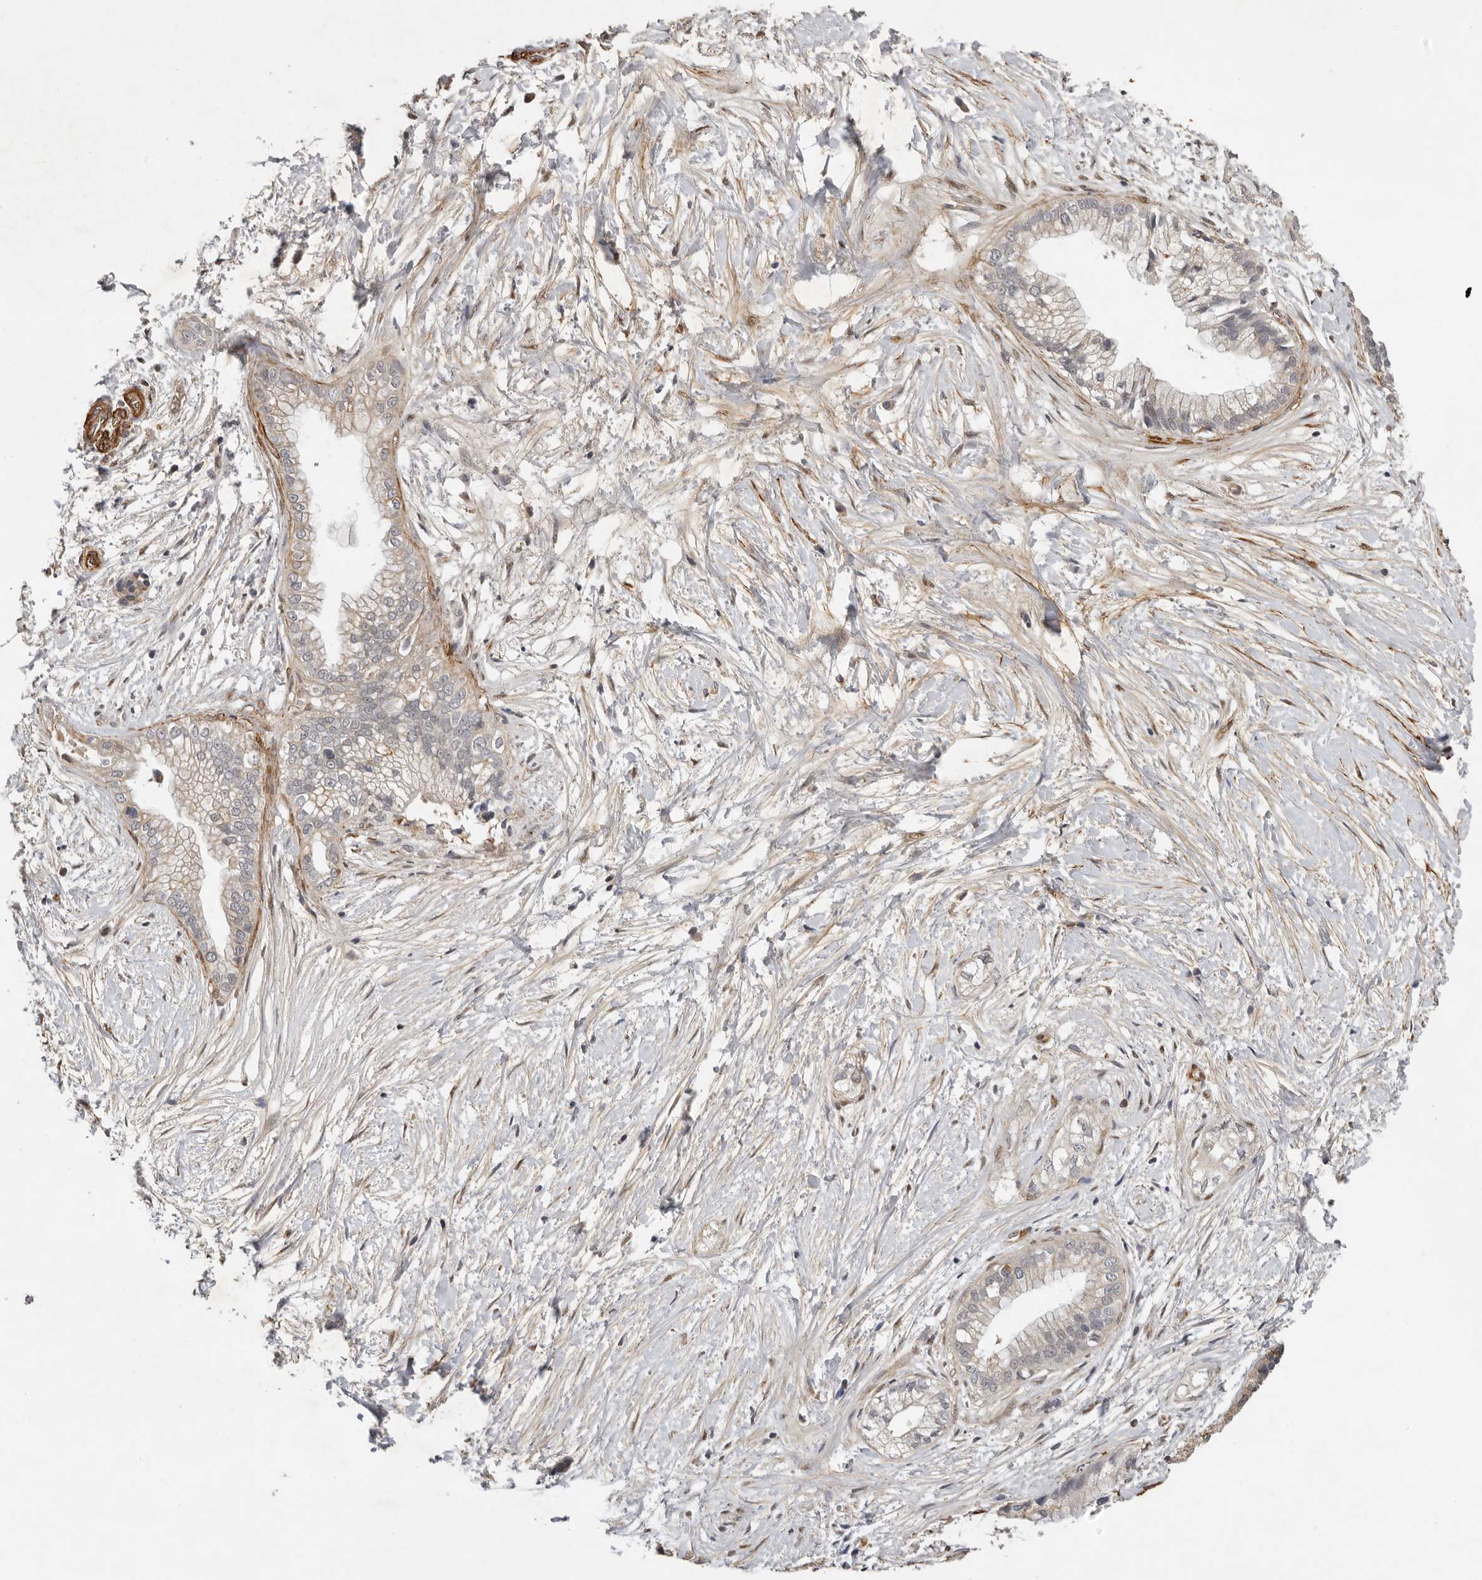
{"staining": {"intensity": "moderate", "quantity": "25%-75%", "location": "cytoplasmic/membranous"}, "tissue": "pancreatic cancer", "cell_type": "Tumor cells", "image_type": "cancer", "snomed": [{"axis": "morphology", "description": "Adenocarcinoma, NOS"}, {"axis": "topography", "description": "Pancreas"}], "caption": "High-magnification brightfield microscopy of adenocarcinoma (pancreatic) stained with DAB (3,3'-diaminobenzidine) (brown) and counterstained with hematoxylin (blue). tumor cells exhibit moderate cytoplasmic/membranous positivity is appreciated in about25%-75% of cells.", "gene": "RNF157", "patient": {"sex": "male", "age": 68}}